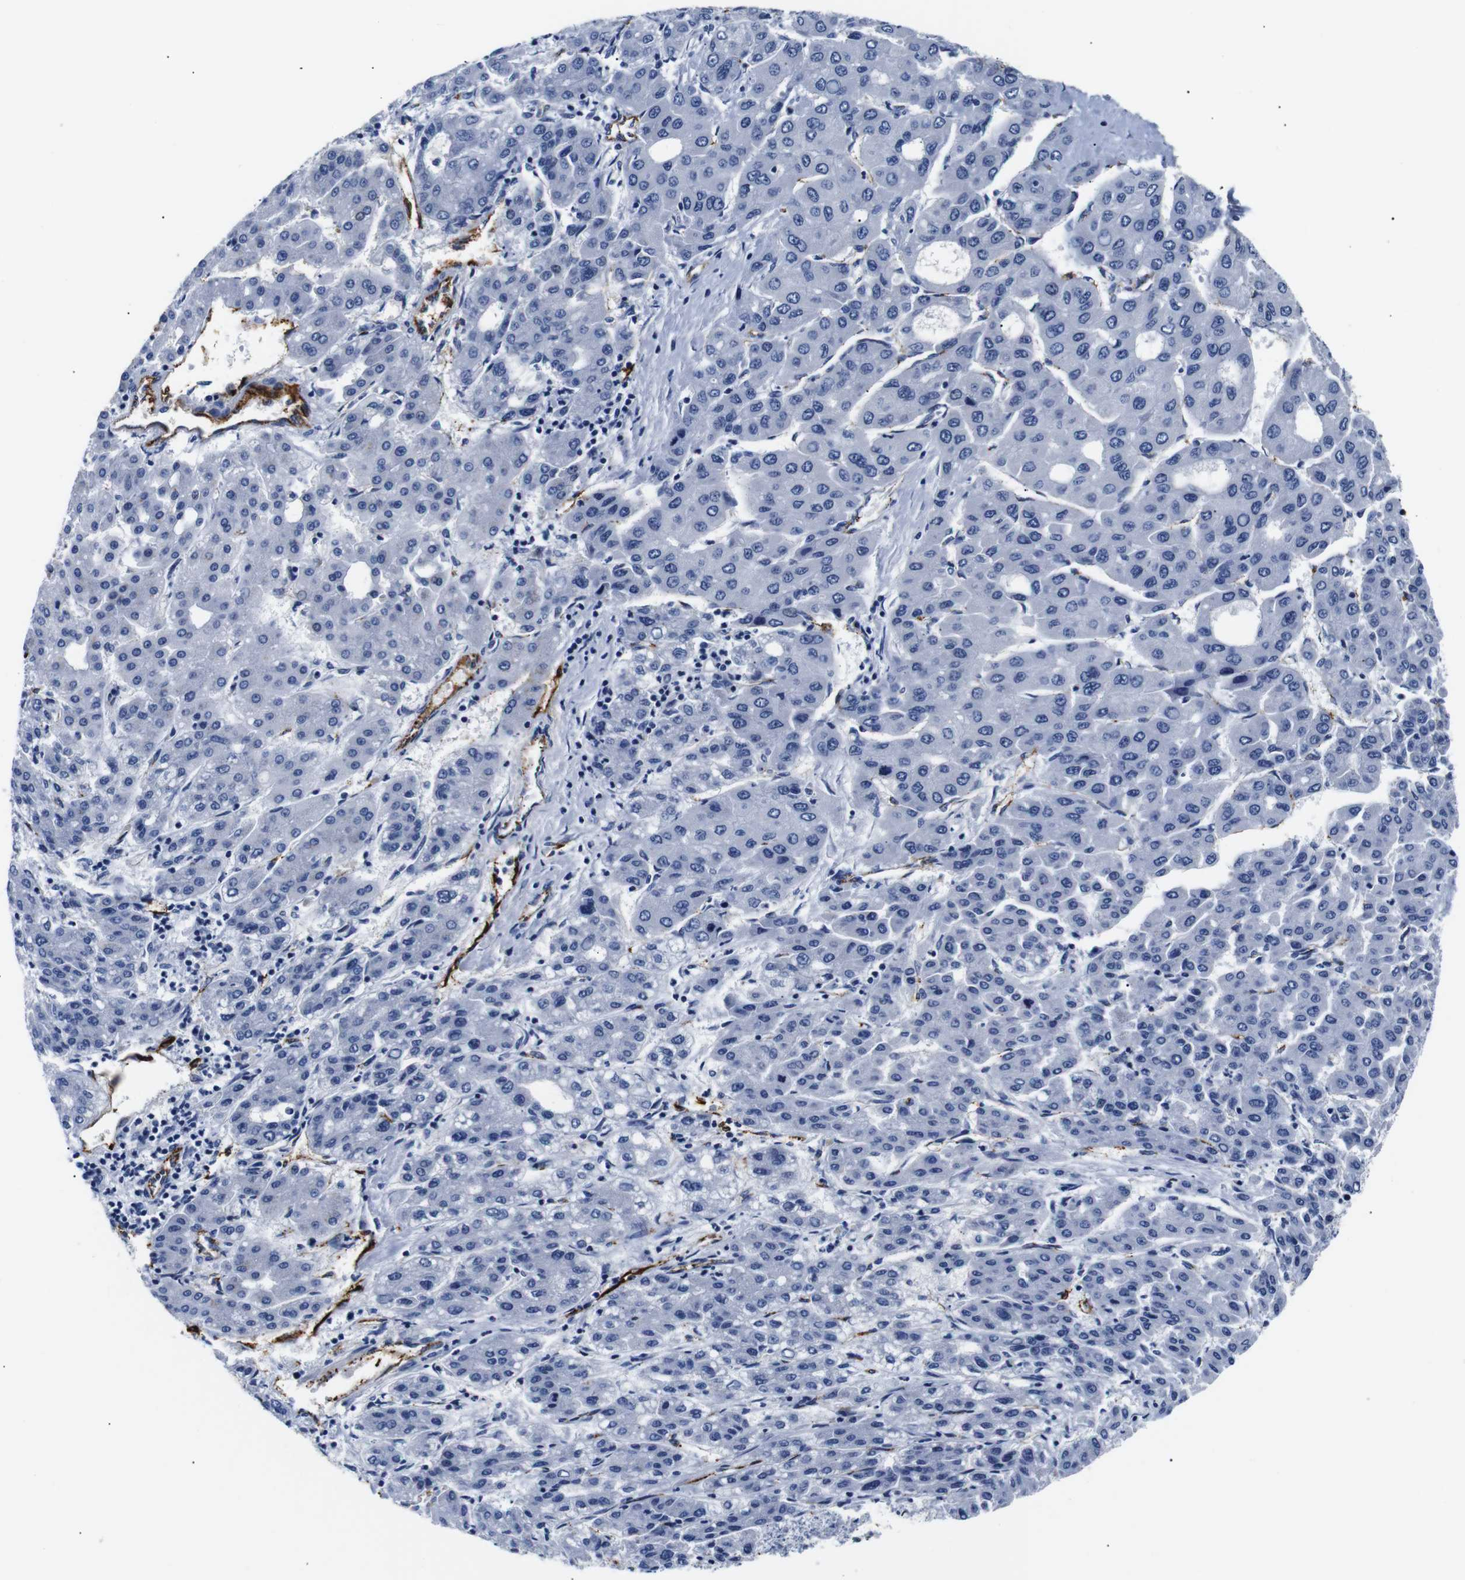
{"staining": {"intensity": "negative", "quantity": "none", "location": "none"}, "tissue": "liver cancer", "cell_type": "Tumor cells", "image_type": "cancer", "snomed": [{"axis": "morphology", "description": "Carcinoma, Hepatocellular, NOS"}, {"axis": "topography", "description": "Liver"}], "caption": "The histopathology image reveals no significant expression in tumor cells of hepatocellular carcinoma (liver).", "gene": "MUC4", "patient": {"sex": "male", "age": 65}}